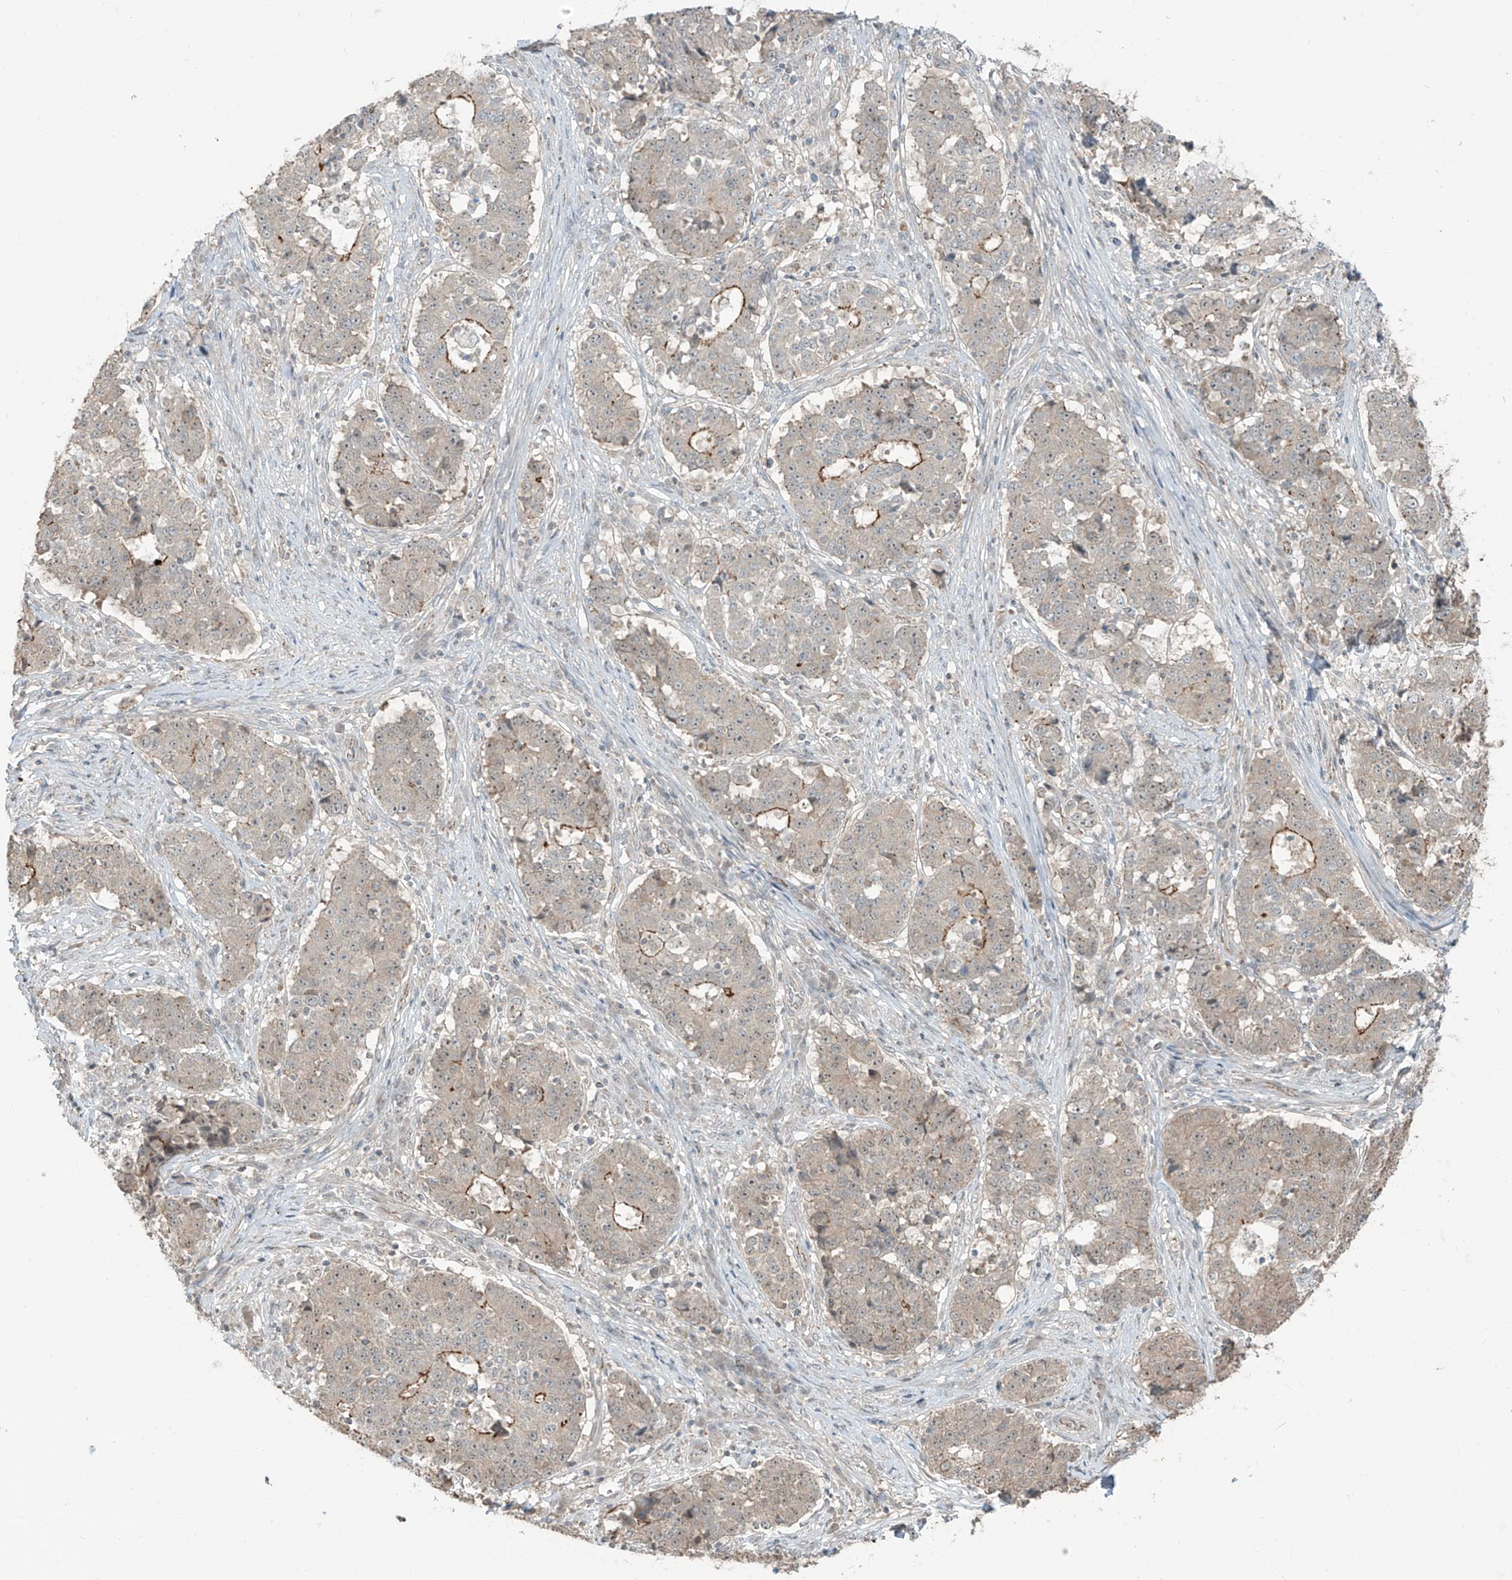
{"staining": {"intensity": "moderate", "quantity": "<25%", "location": "cytoplasmic/membranous"}, "tissue": "stomach cancer", "cell_type": "Tumor cells", "image_type": "cancer", "snomed": [{"axis": "morphology", "description": "Adenocarcinoma, NOS"}, {"axis": "topography", "description": "Stomach"}], "caption": "IHC of human adenocarcinoma (stomach) demonstrates low levels of moderate cytoplasmic/membranous staining in approximately <25% of tumor cells.", "gene": "ZNF16", "patient": {"sex": "male", "age": 59}}